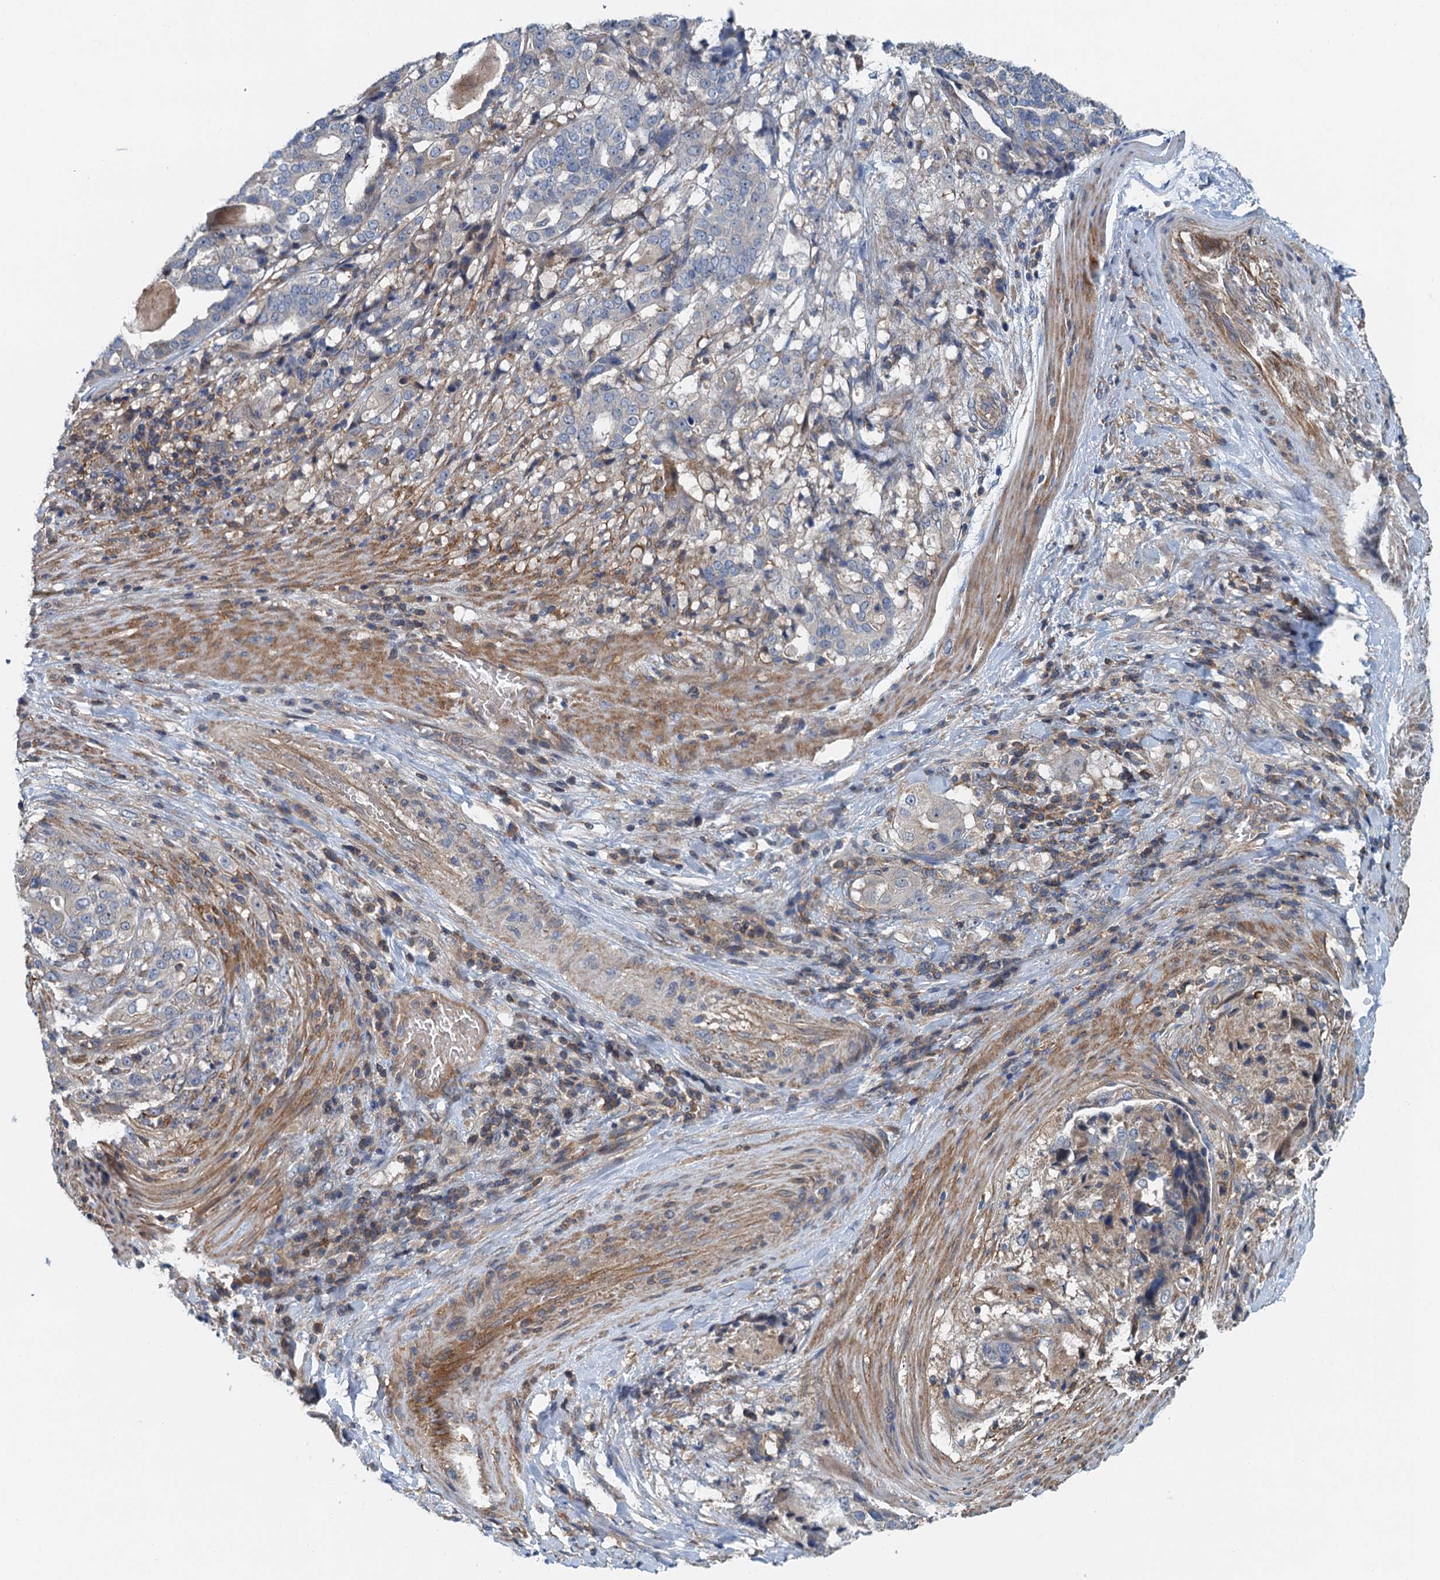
{"staining": {"intensity": "negative", "quantity": "none", "location": "none"}, "tissue": "stomach cancer", "cell_type": "Tumor cells", "image_type": "cancer", "snomed": [{"axis": "morphology", "description": "Adenocarcinoma, NOS"}, {"axis": "topography", "description": "Stomach"}], "caption": "Immunohistochemical staining of human adenocarcinoma (stomach) exhibits no significant positivity in tumor cells.", "gene": "PPP1R14D", "patient": {"sex": "male", "age": 48}}